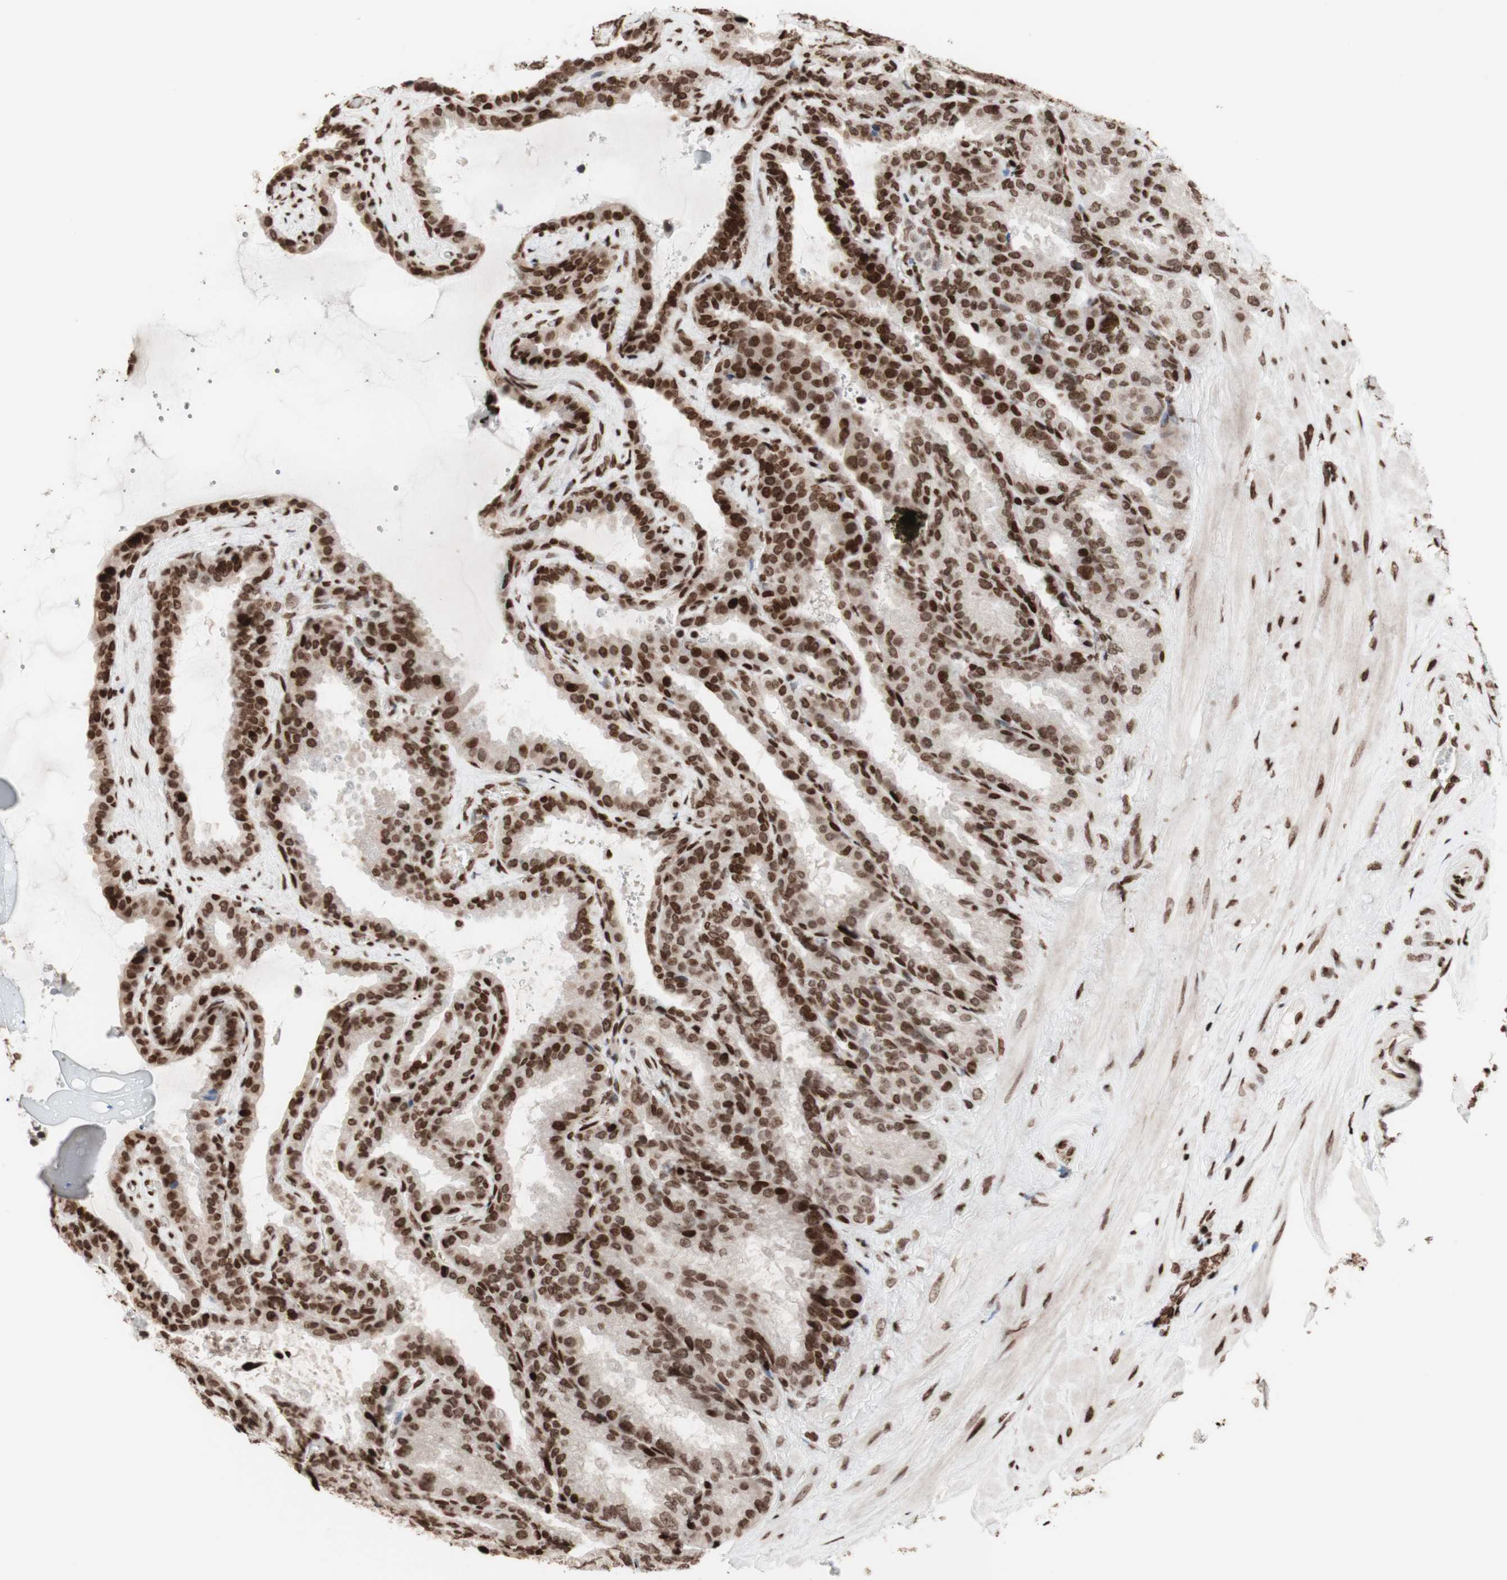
{"staining": {"intensity": "strong", "quantity": ">75%", "location": "cytoplasmic/membranous,nuclear"}, "tissue": "seminal vesicle", "cell_type": "Glandular cells", "image_type": "normal", "snomed": [{"axis": "morphology", "description": "Normal tissue, NOS"}, {"axis": "topography", "description": "Seminal veicle"}], "caption": "This histopathology image demonstrates immunohistochemistry staining of normal human seminal vesicle, with high strong cytoplasmic/membranous,nuclear staining in approximately >75% of glandular cells.", "gene": "NCAPD2", "patient": {"sex": "male", "age": 46}}